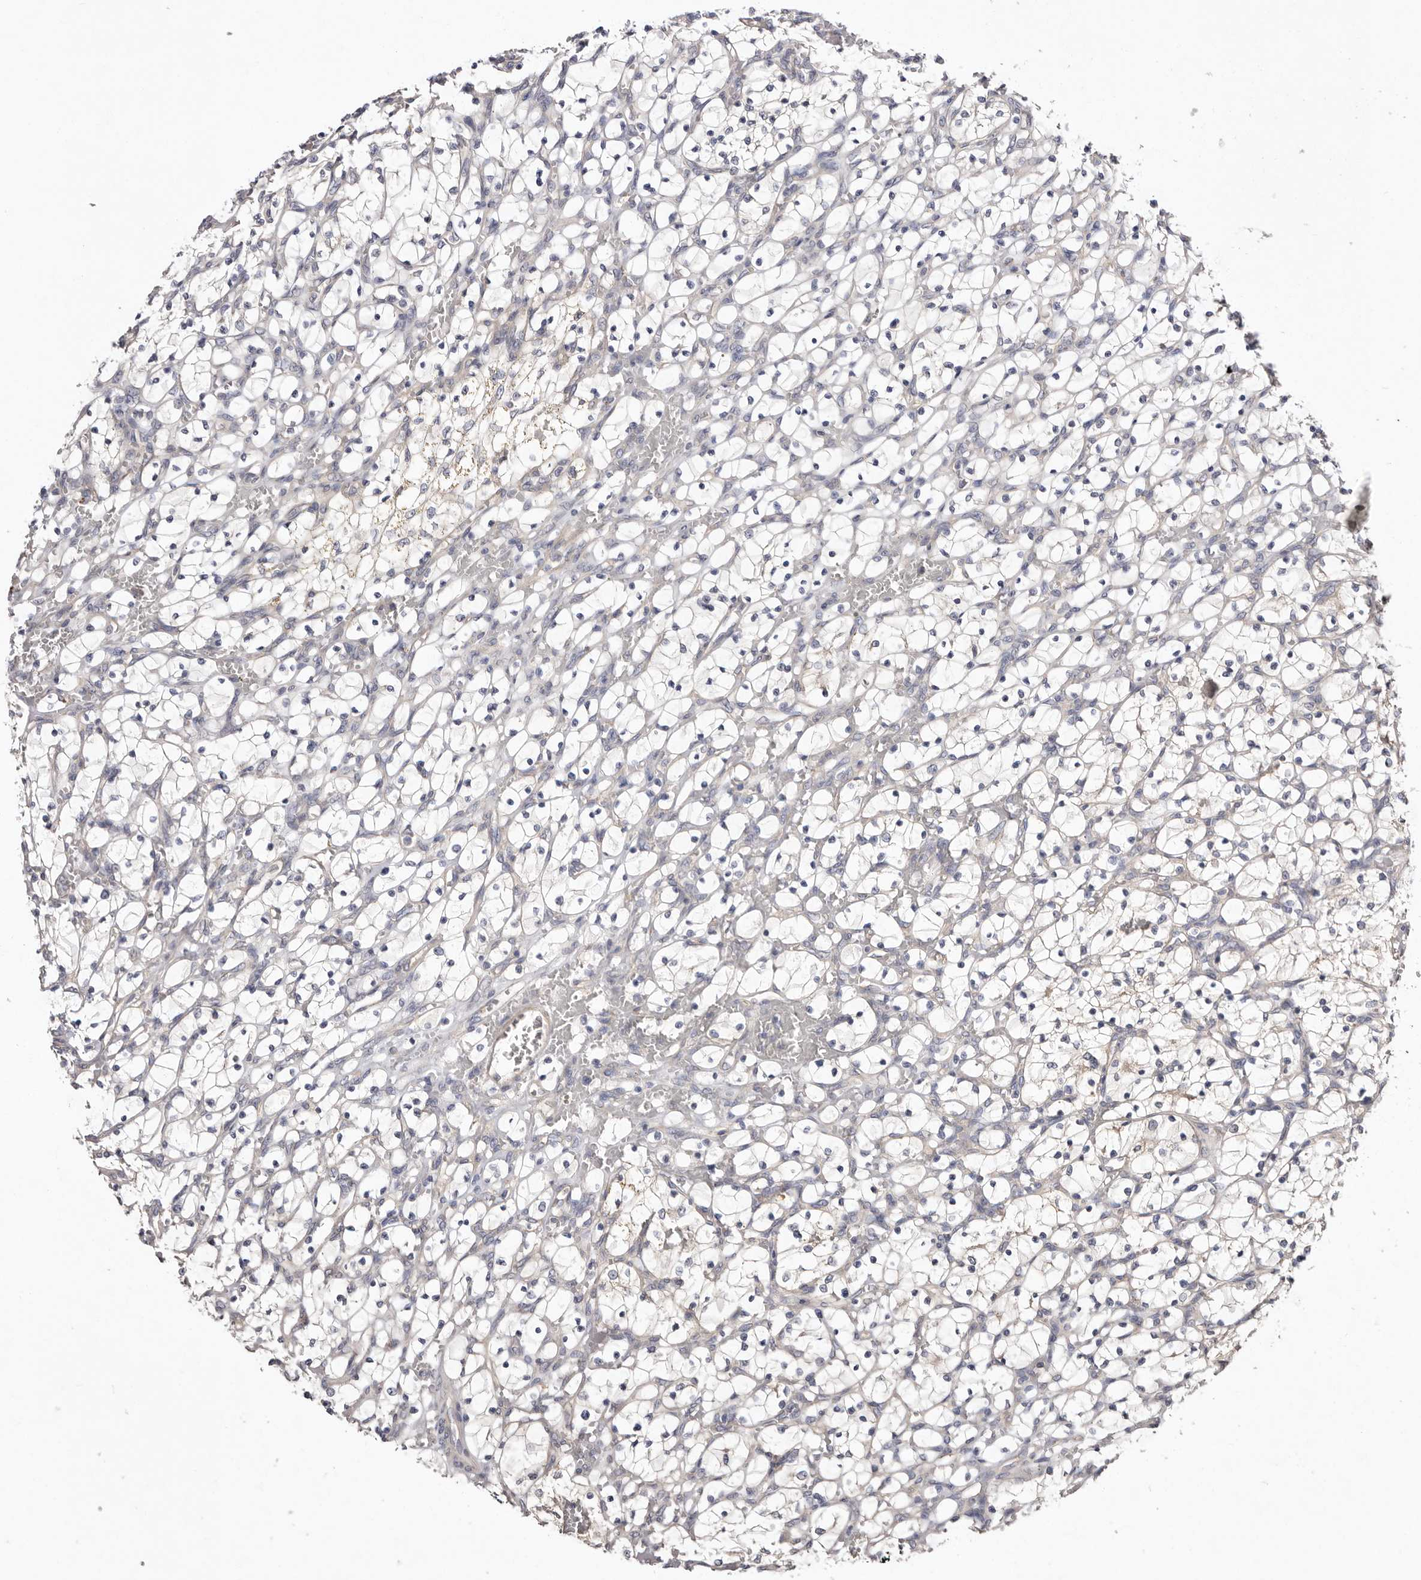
{"staining": {"intensity": "negative", "quantity": "none", "location": "none"}, "tissue": "renal cancer", "cell_type": "Tumor cells", "image_type": "cancer", "snomed": [{"axis": "morphology", "description": "Adenocarcinoma, NOS"}, {"axis": "topography", "description": "Kidney"}], "caption": "Tumor cells are negative for protein expression in human renal cancer.", "gene": "FAM167B", "patient": {"sex": "female", "age": 69}}